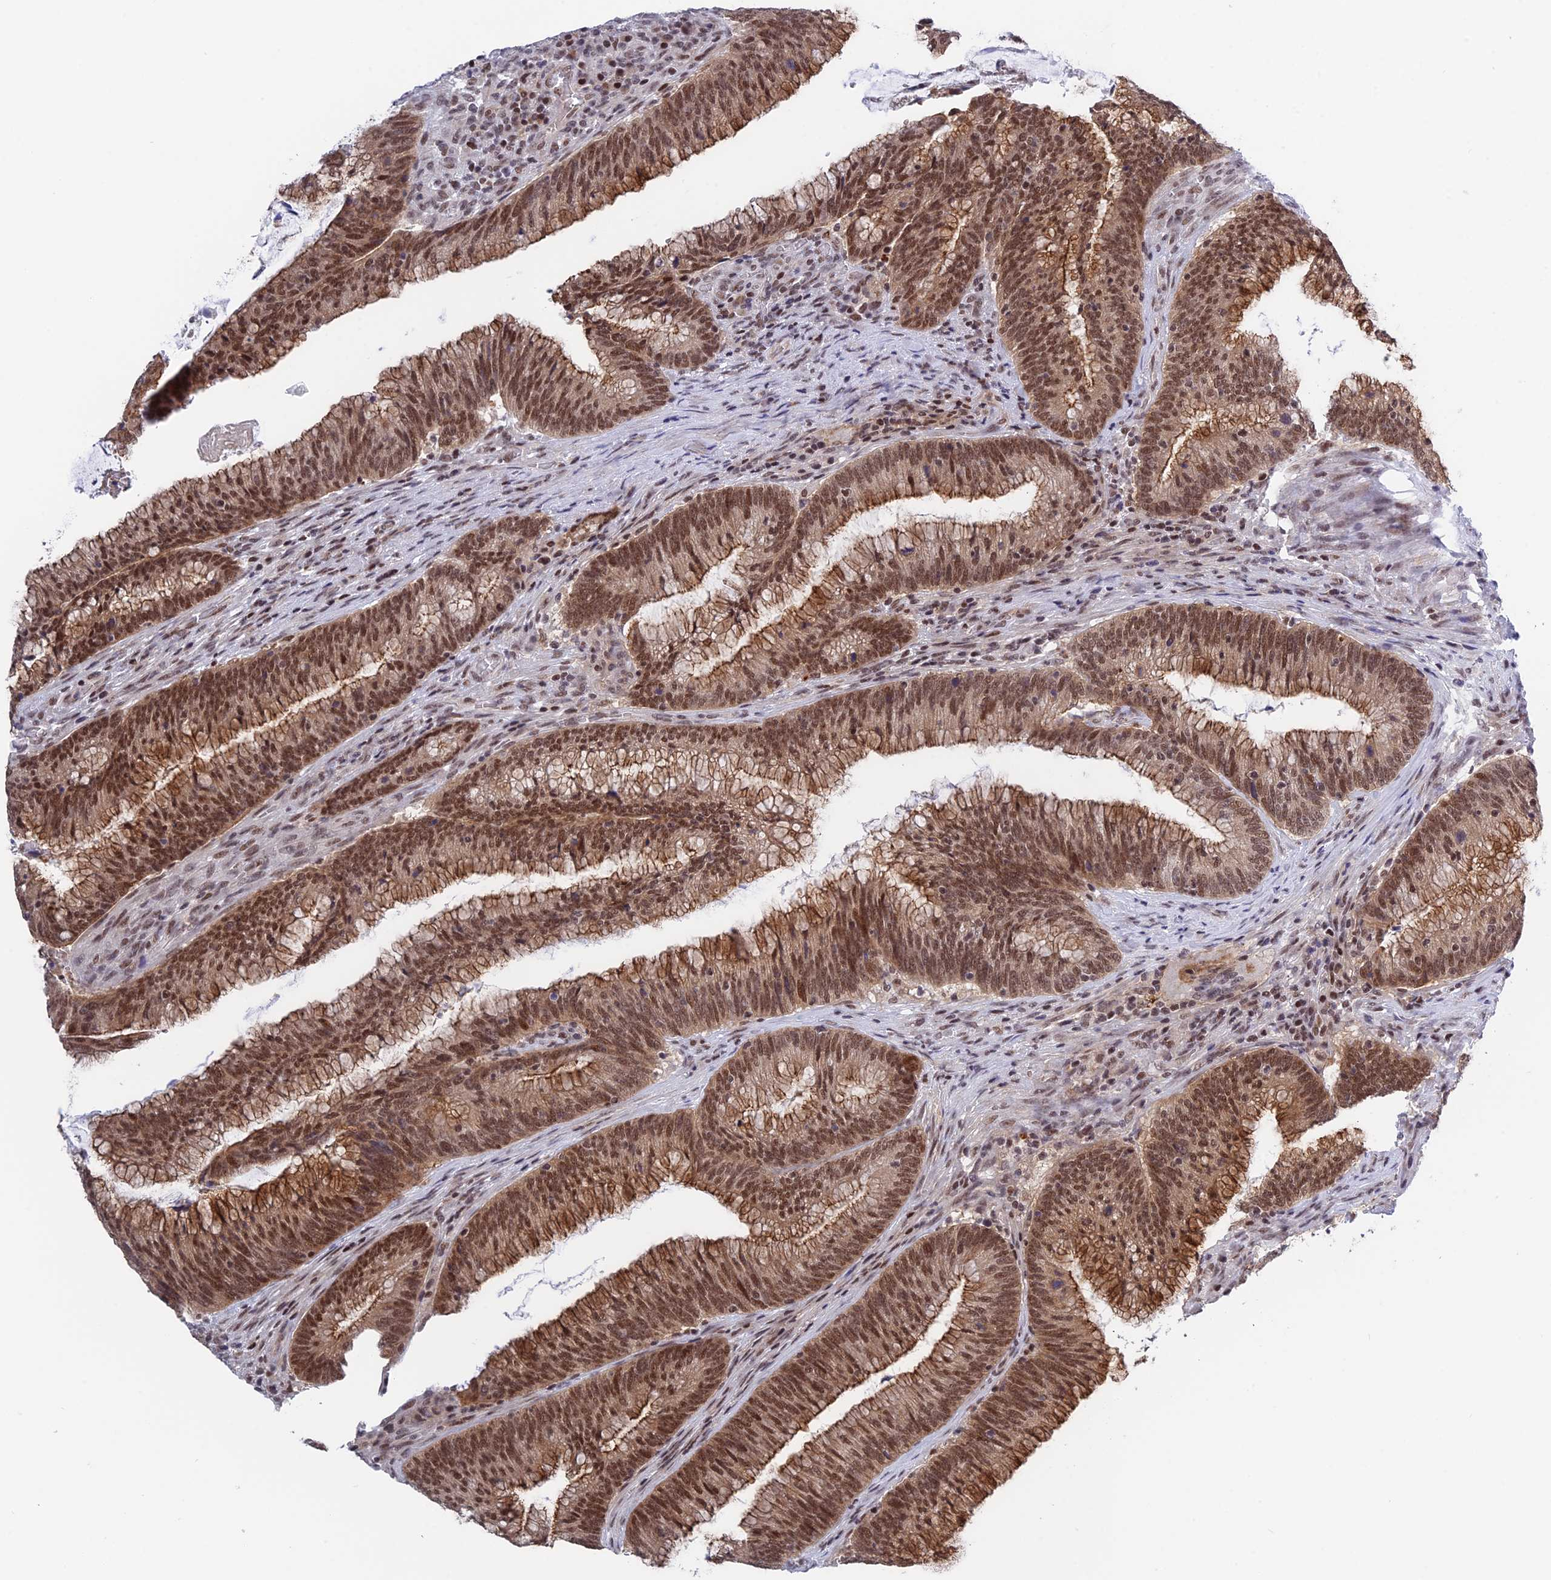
{"staining": {"intensity": "strong", "quantity": ">75%", "location": "cytoplasmic/membranous,nuclear"}, "tissue": "colorectal cancer", "cell_type": "Tumor cells", "image_type": "cancer", "snomed": [{"axis": "morphology", "description": "Adenocarcinoma, NOS"}, {"axis": "topography", "description": "Rectum"}], "caption": "Human adenocarcinoma (colorectal) stained for a protein (brown) shows strong cytoplasmic/membranous and nuclear positive staining in about >75% of tumor cells.", "gene": "TCEA1", "patient": {"sex": "female", "age": 77}}